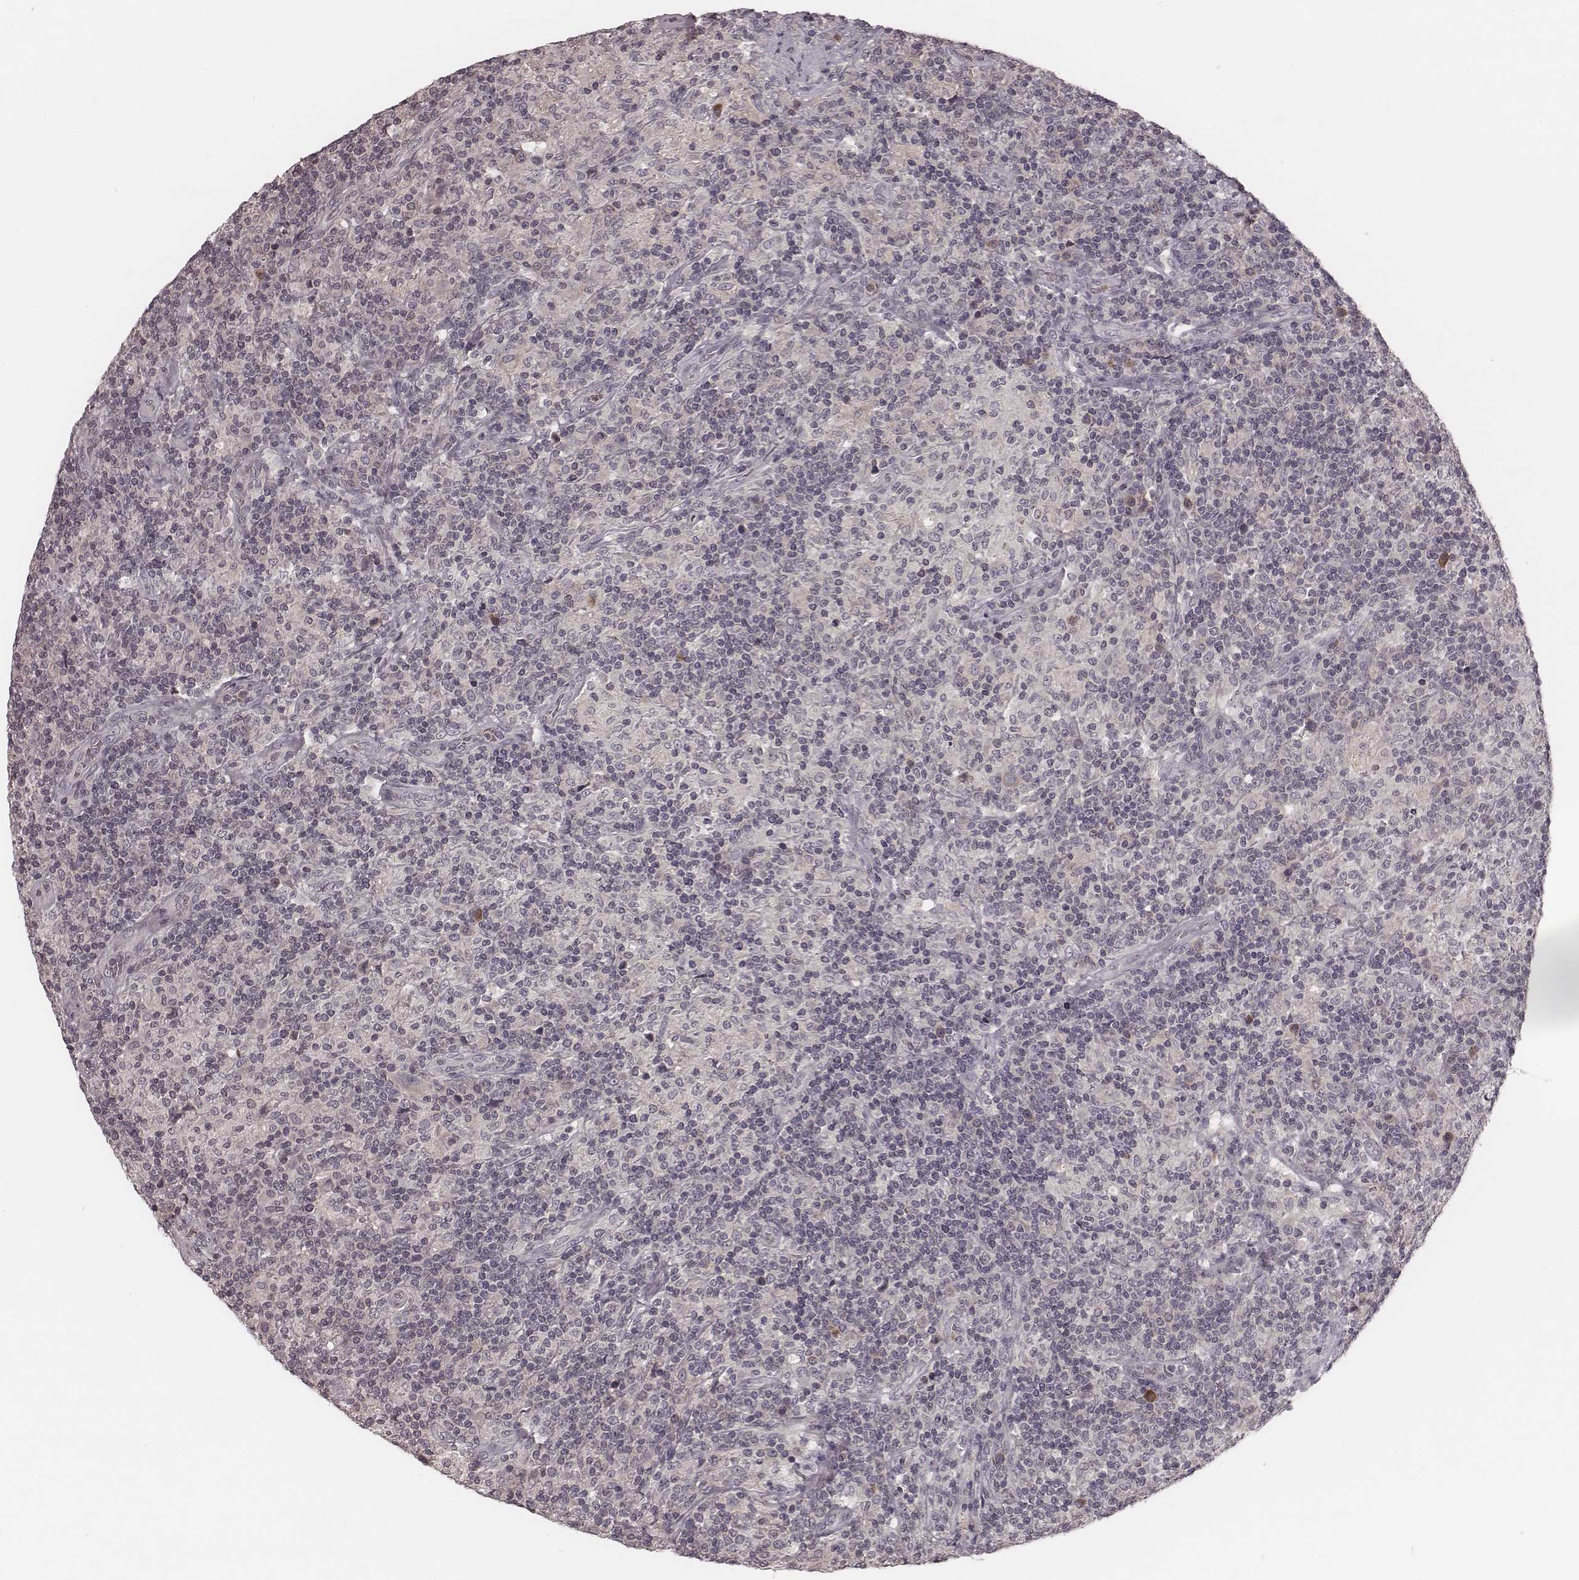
{"staining": {"intensity": "negative", "quantity": "none", "location": "none"}, "tissue": "lymphoma", "cell_type": "Tumor cells", "image_type": "cancer", "snomed": [{"axis": "morphology", "description": "Hodgkin's disease, NOS"}, {"axis": "topography", "description": "Lymph node"}], "caption": "Tumor cells are negative for protein expression in human lymphoma.", "gene": "P2RX5", "patient": {"sex": "male", "age": 70}}